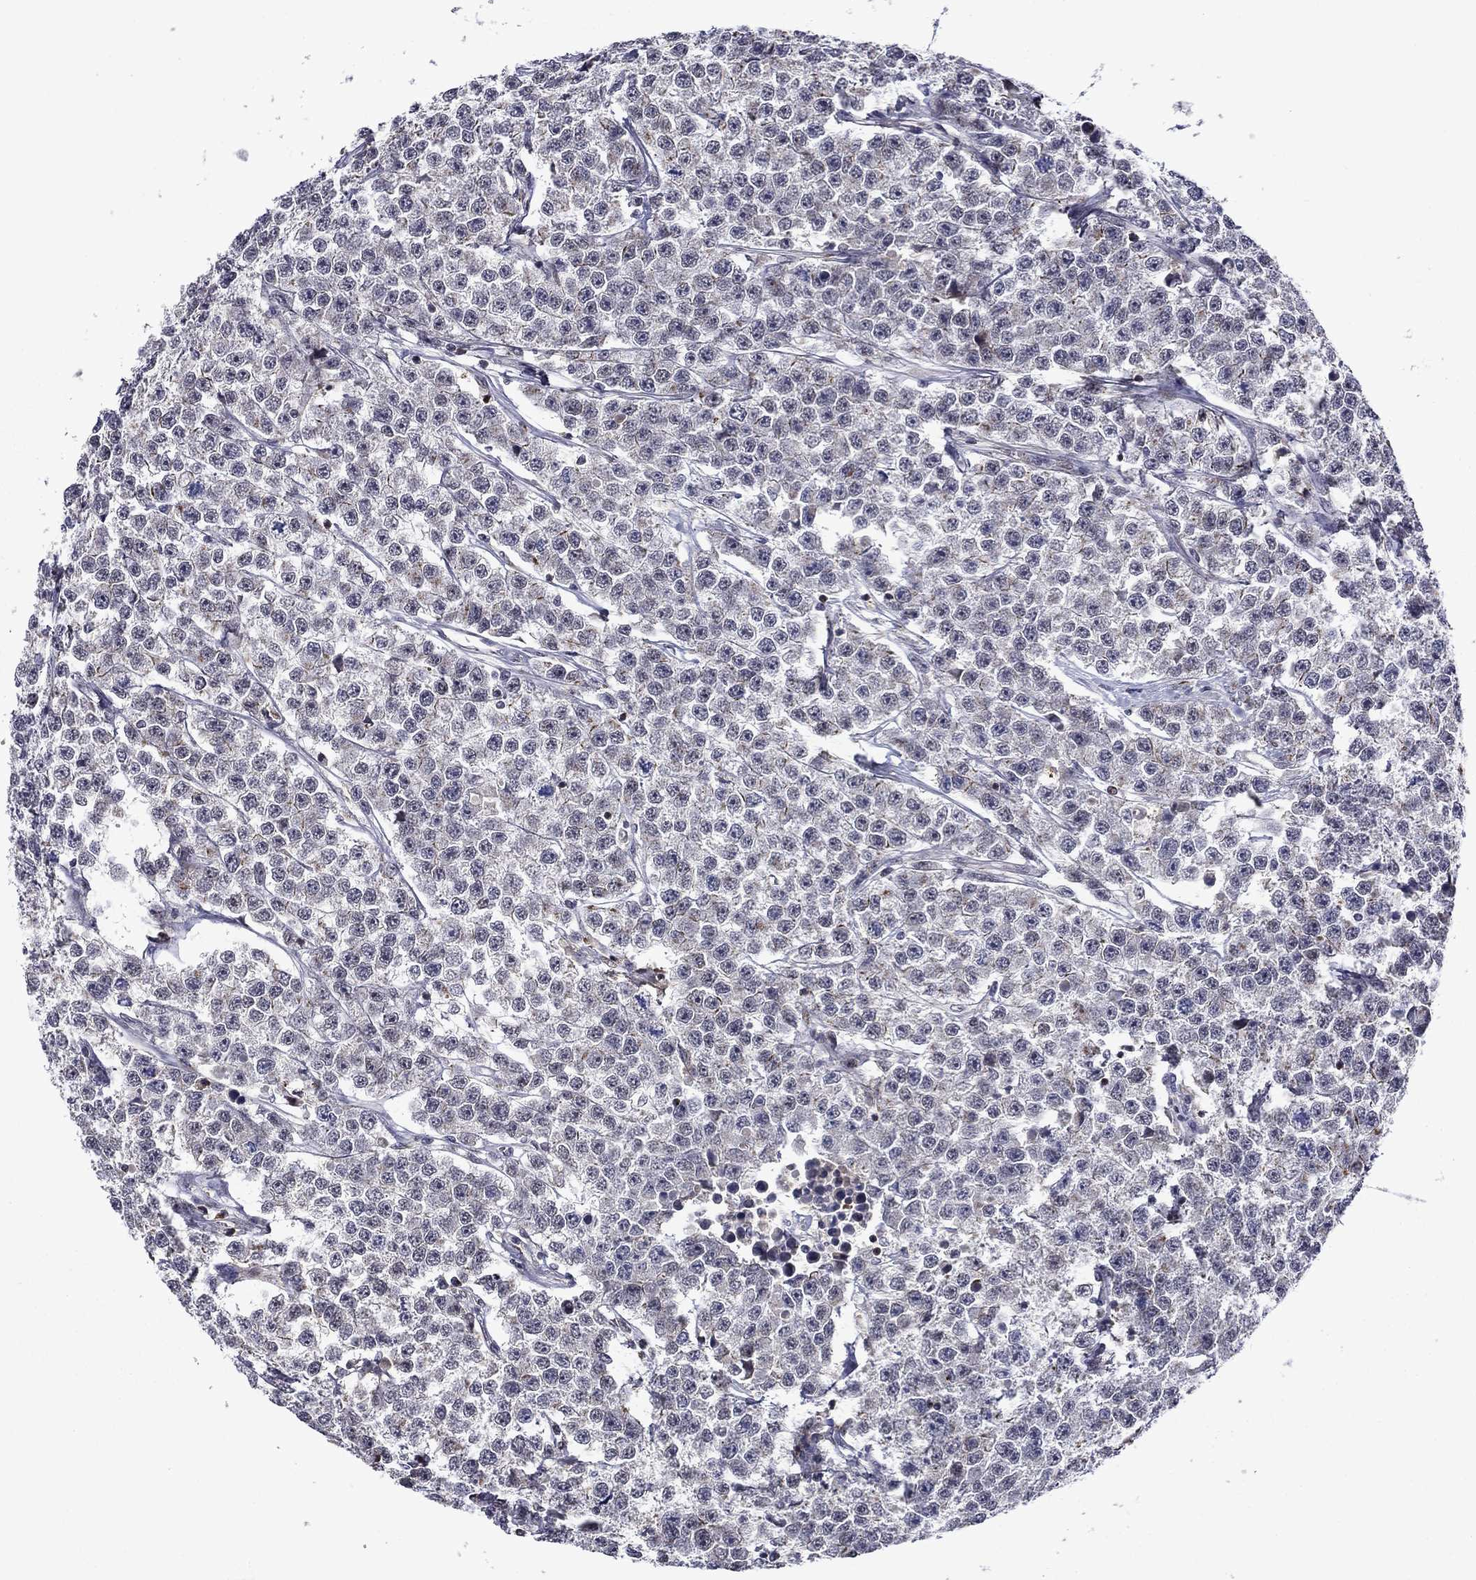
{"staining": {"intensity": "negative", "quantity": "none", "location": "none"}, "tissue": "testis cancer", "cell_type": "Tumor cells", "image_type": "cancer", "snomed": [{"axis": "morphology", "description": "Seminoma, NOS"}, {"axis": "topography", "description": "Testis"}], "caption": "Tumor cells show no significant staining in seminoma (testis).", "gene": "B3GAT1", "patient": {"sex": "male", "age": 59}}